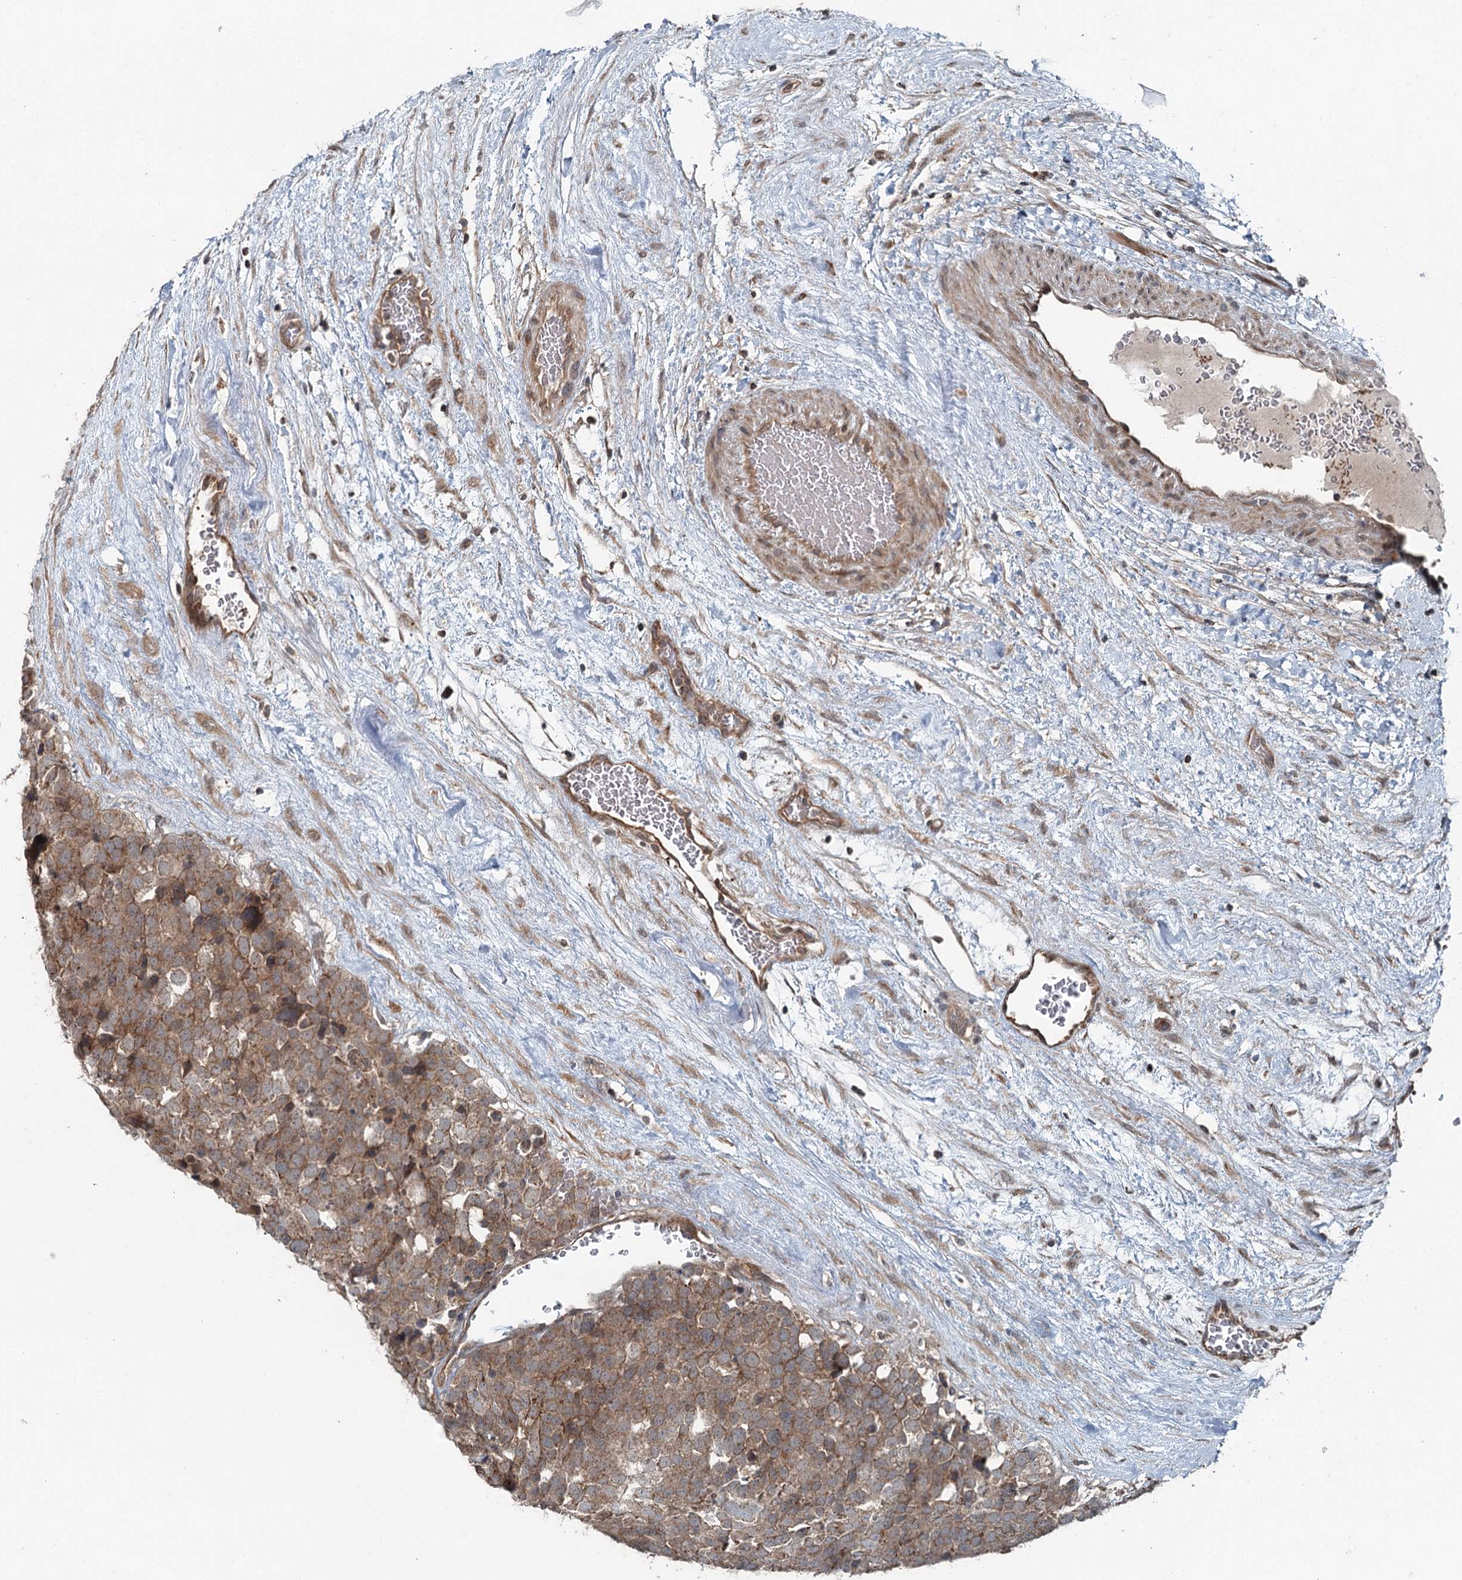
{"staining": {"intensity": "moderate", "quantity": ">75%", "location": "cytoplasmic/membranous"}, "tissue": "testis cancer", "cell_type": "Tumor cells", "image_type": "cancer", "snomed": [{"axis": "morphology", "description": "Seminoma, NOS"}, {"axis": "topography", "description": "Testis"}], "caption": "An image of human testis seminoma stained for a protein reveals moderate cytoplasmic/membranous brown staining in tumor cells.", "gene": "SKIC3", "patient": {"sex": "male", "age": 71}}